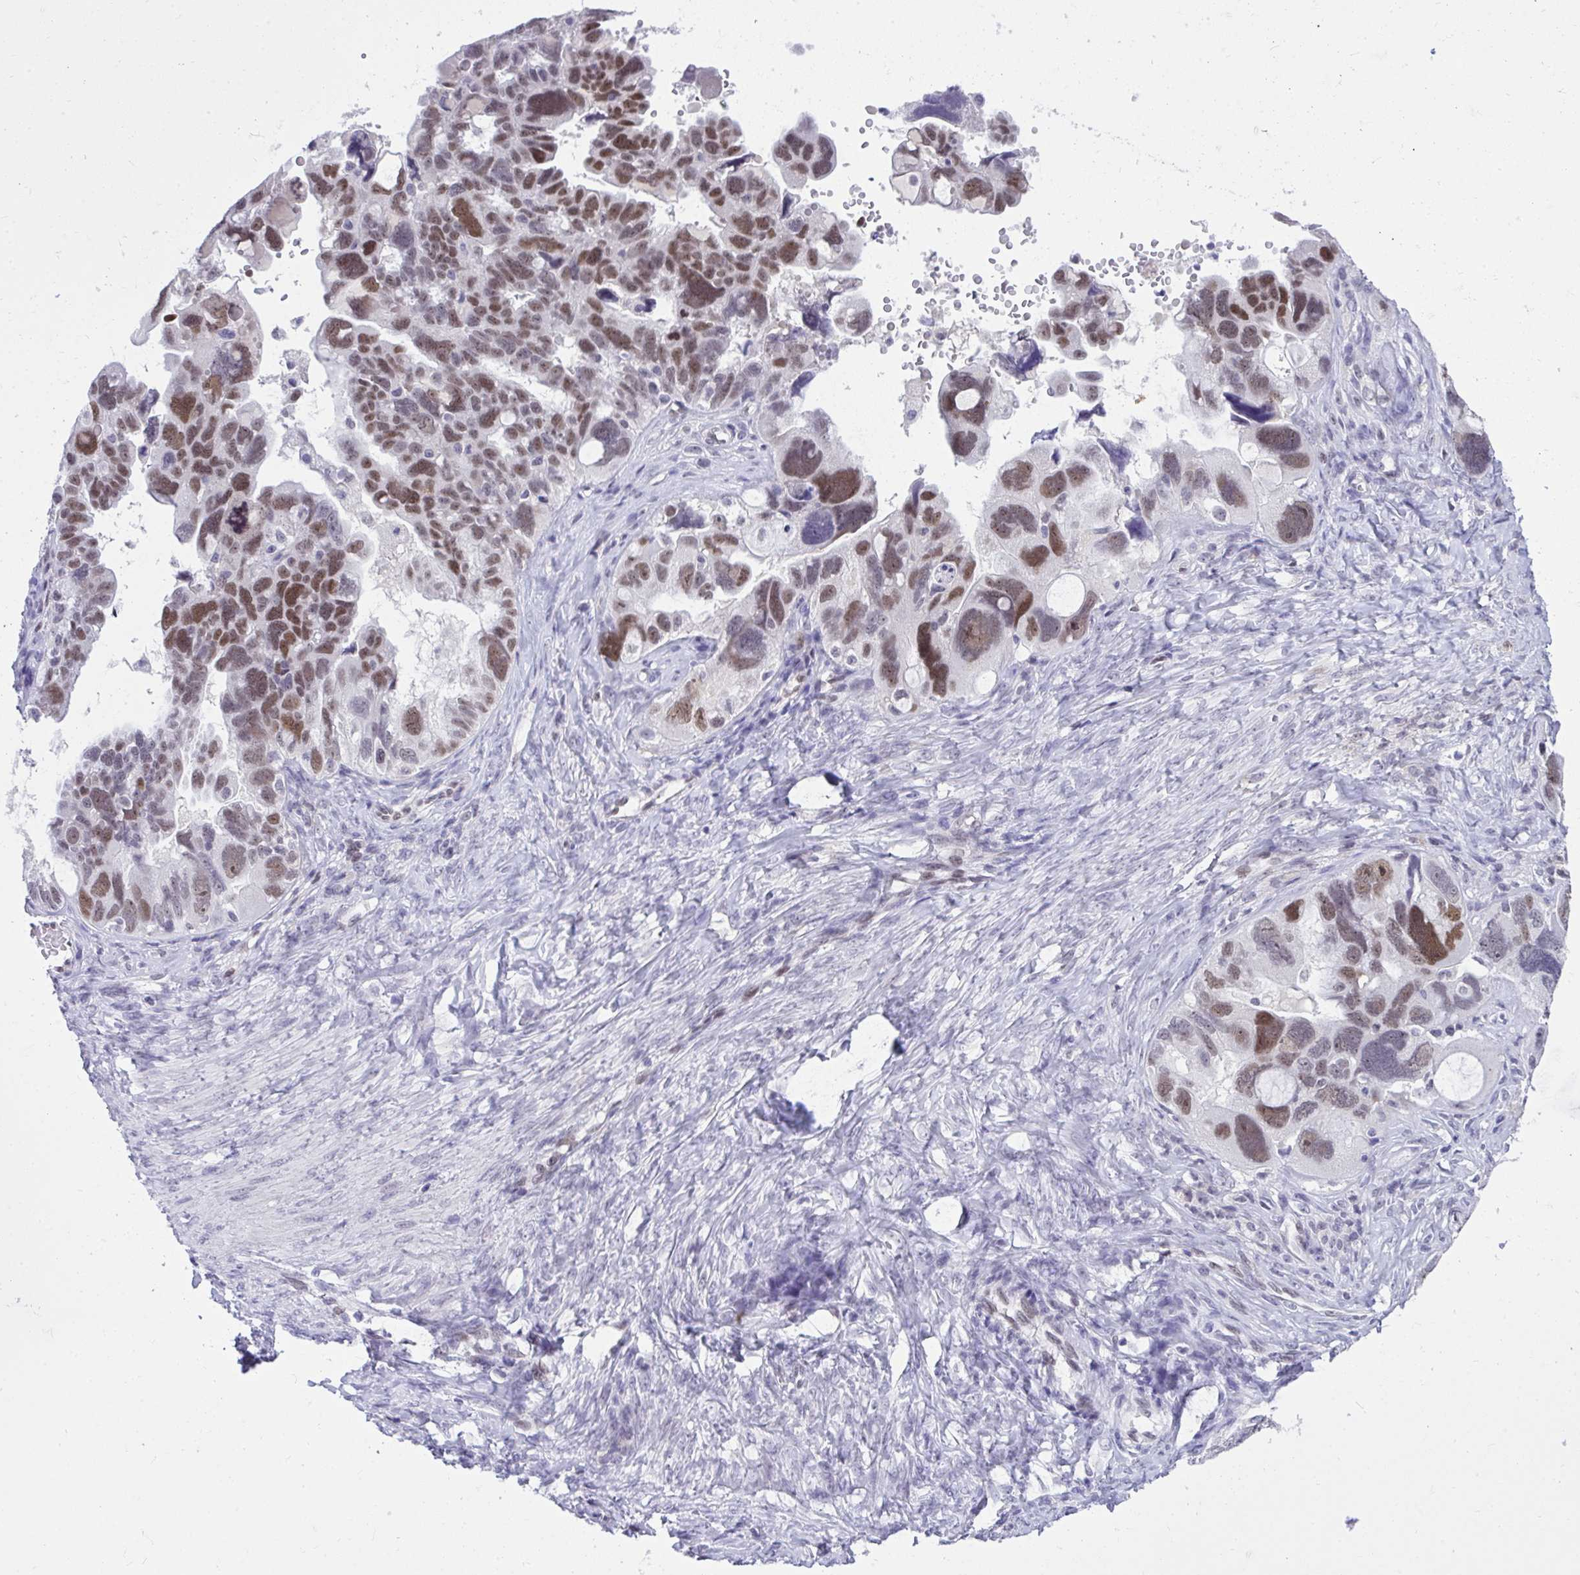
{"staining": {"intensity": "moderate", "quantity": ">75%", "location": "nuclear"}, "tissue": "ovarian cancer", "cell_type": "Tumor cells", "image_type": "cancer", "snomed": [{"axis": "morphology", "description": "Cystadenocarcinoma, serous, NOS"}, {"axis": "topography", "description": "Ovary"}], "caption": "A brown stain labels moderate nuclear expression of a protein in ovarian cancer tumor cells.", "gene": "TEAD4", "patient": {"sex": "female", "age": 60}}